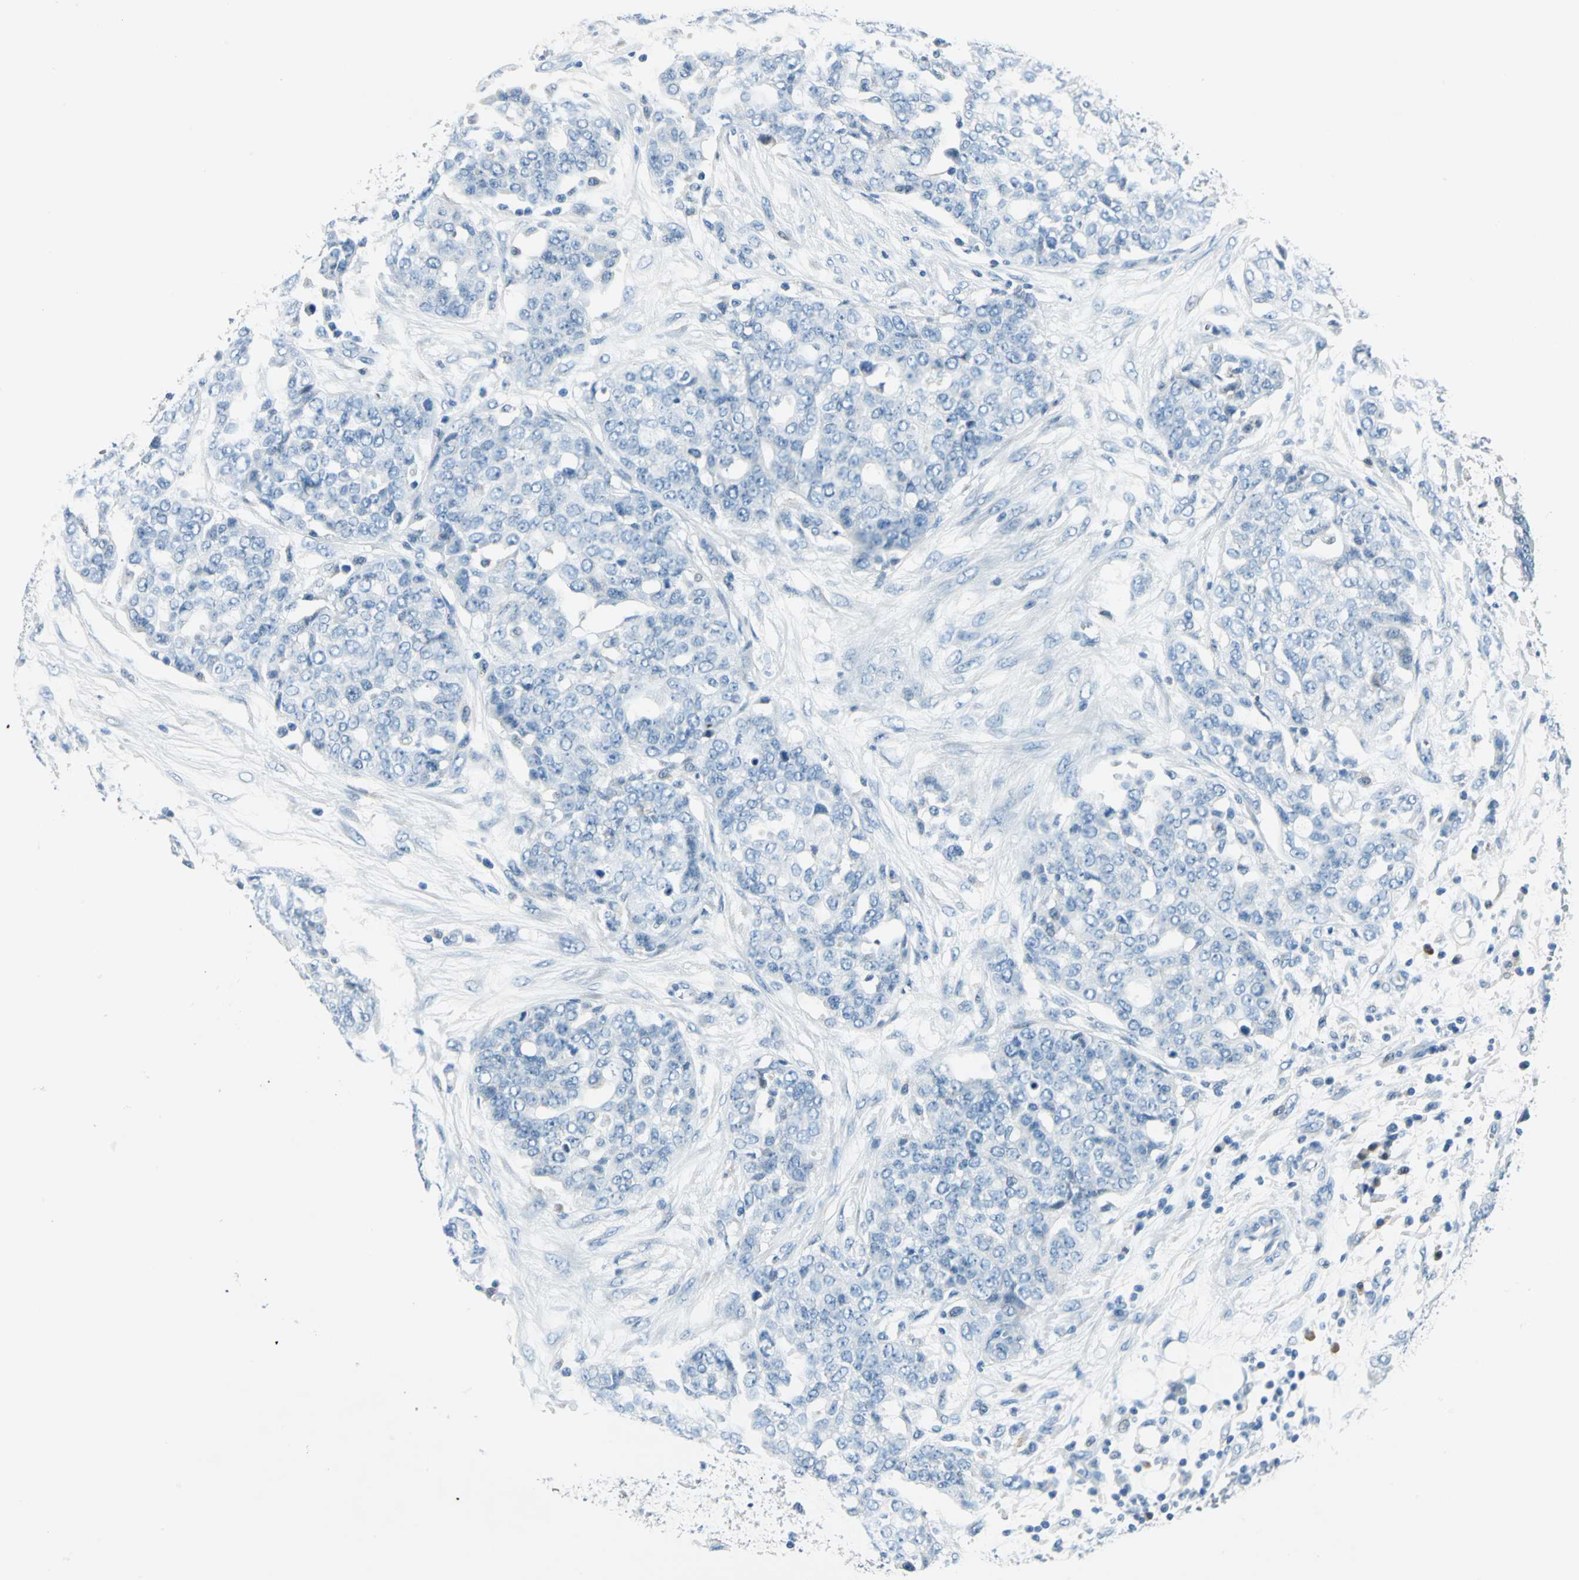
{"staining": {"intensity": "negative", "quantity": "none", "location": "none"}, "tissue": "ovarian cancer", "cell_type": "Tumor cells", "image_type": "cancer", "snomed": [{"axis": "morphology", "description": "Cystadenocarcinoma, serous, NOS"}, {"axis": "topography", "description": "Soft tissue"}, {"axis": "topography", "description": "Ovary"}], "caption": "The micrograph demonstrates no staining of tumor cells in ovarian cancer (serous cystadenocarcinoma).", "gene": "AKR1A1", "patient": {"sex": "female", "age": 57}}